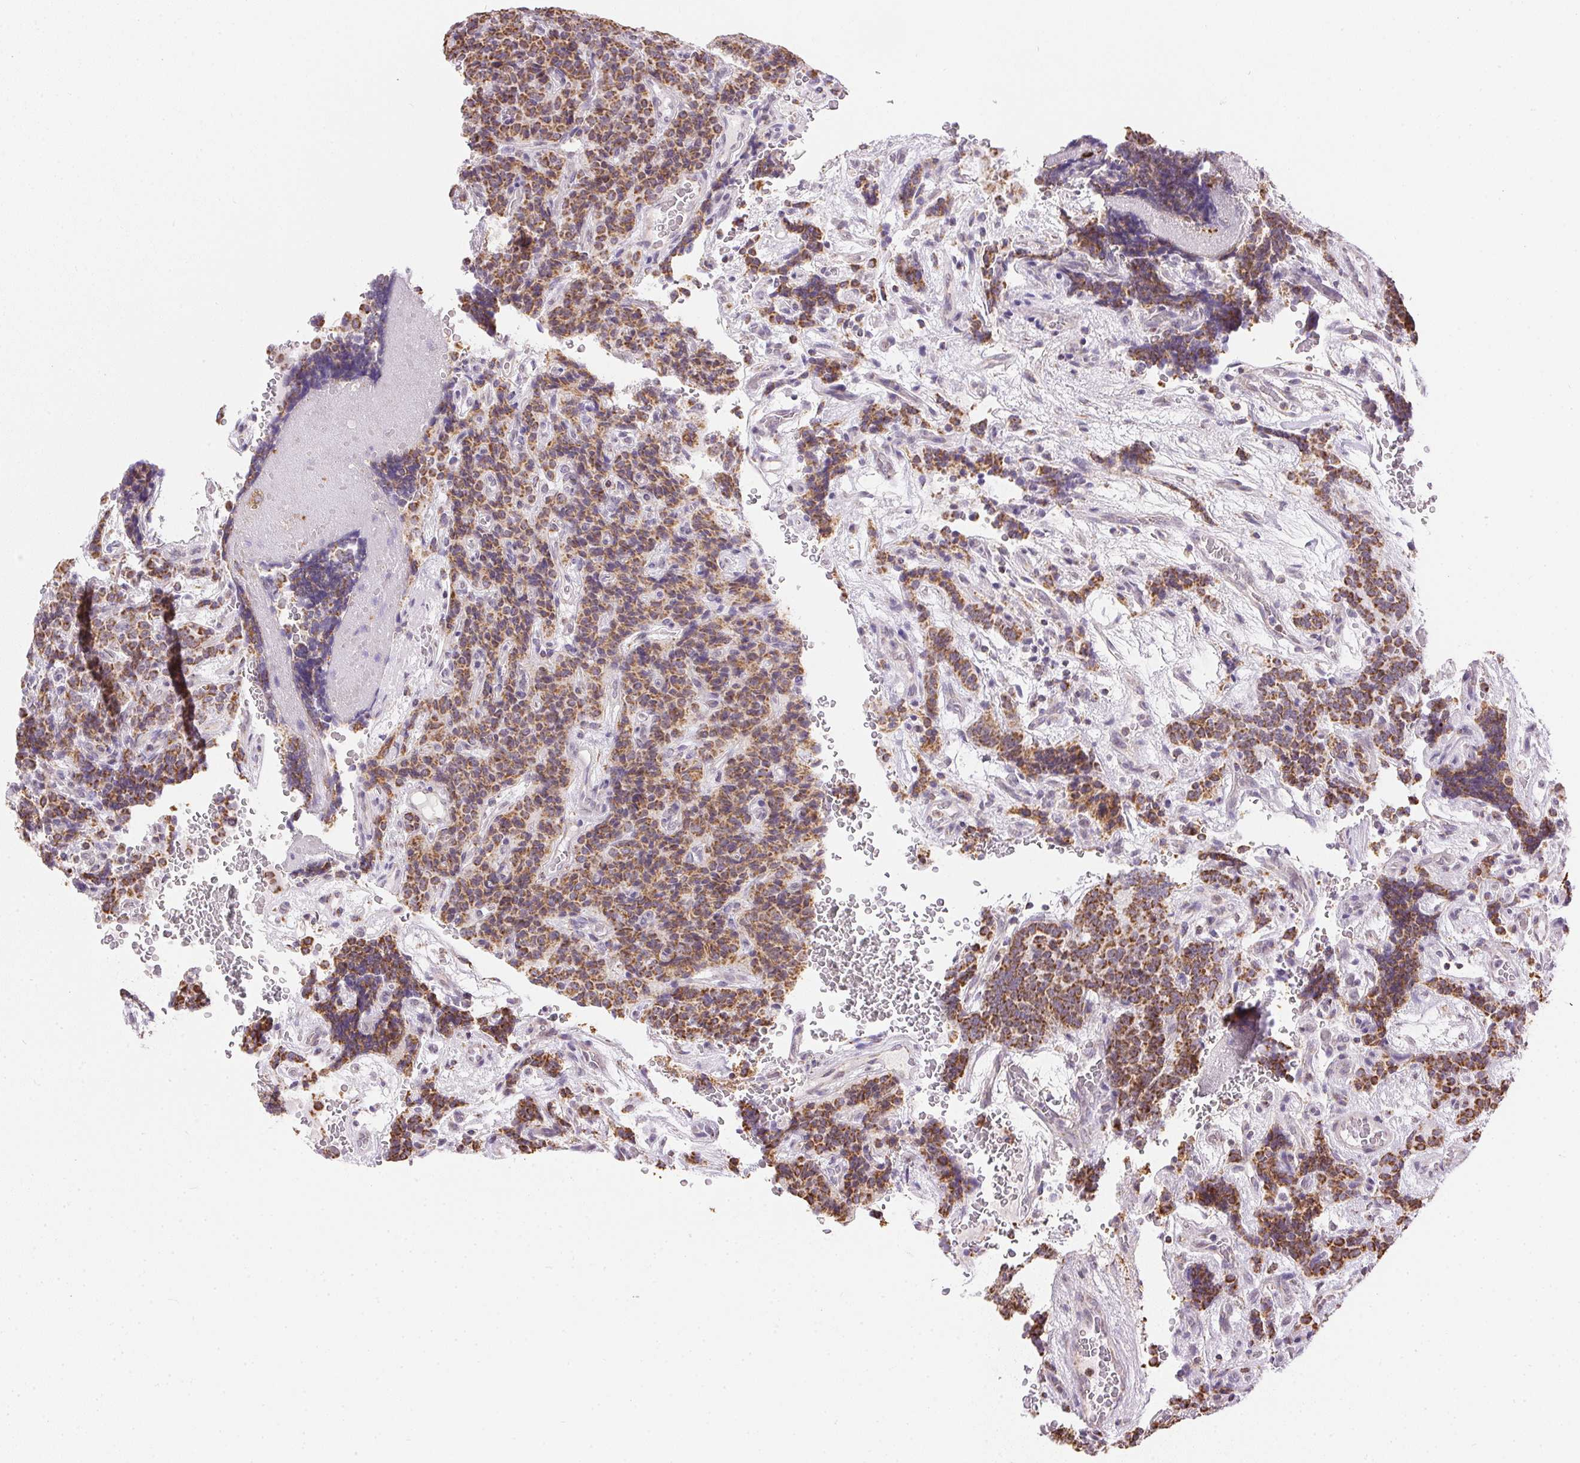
{"staining": {"intensity": "moderate", "quantity": ">75%", "location": "cytoplasmic/membranous"}, "tissue": "carcinoid", "cell_type": "Tumor cells", "image_type": "cancer", "snomed": [{"axis": "morphology", "description": "Carcinoid, malignant, NOS"}, {"axis": "topography", "description": "Pancreas"}], "caption": "Immunohistochemical staining of human carcinoid reveals medium levels of moderate cytoplasmic/membranous protein staining in about >75% of tumor cells.", "gene": "MAPK11", "patient": {"sex": "male", "age": 36}}